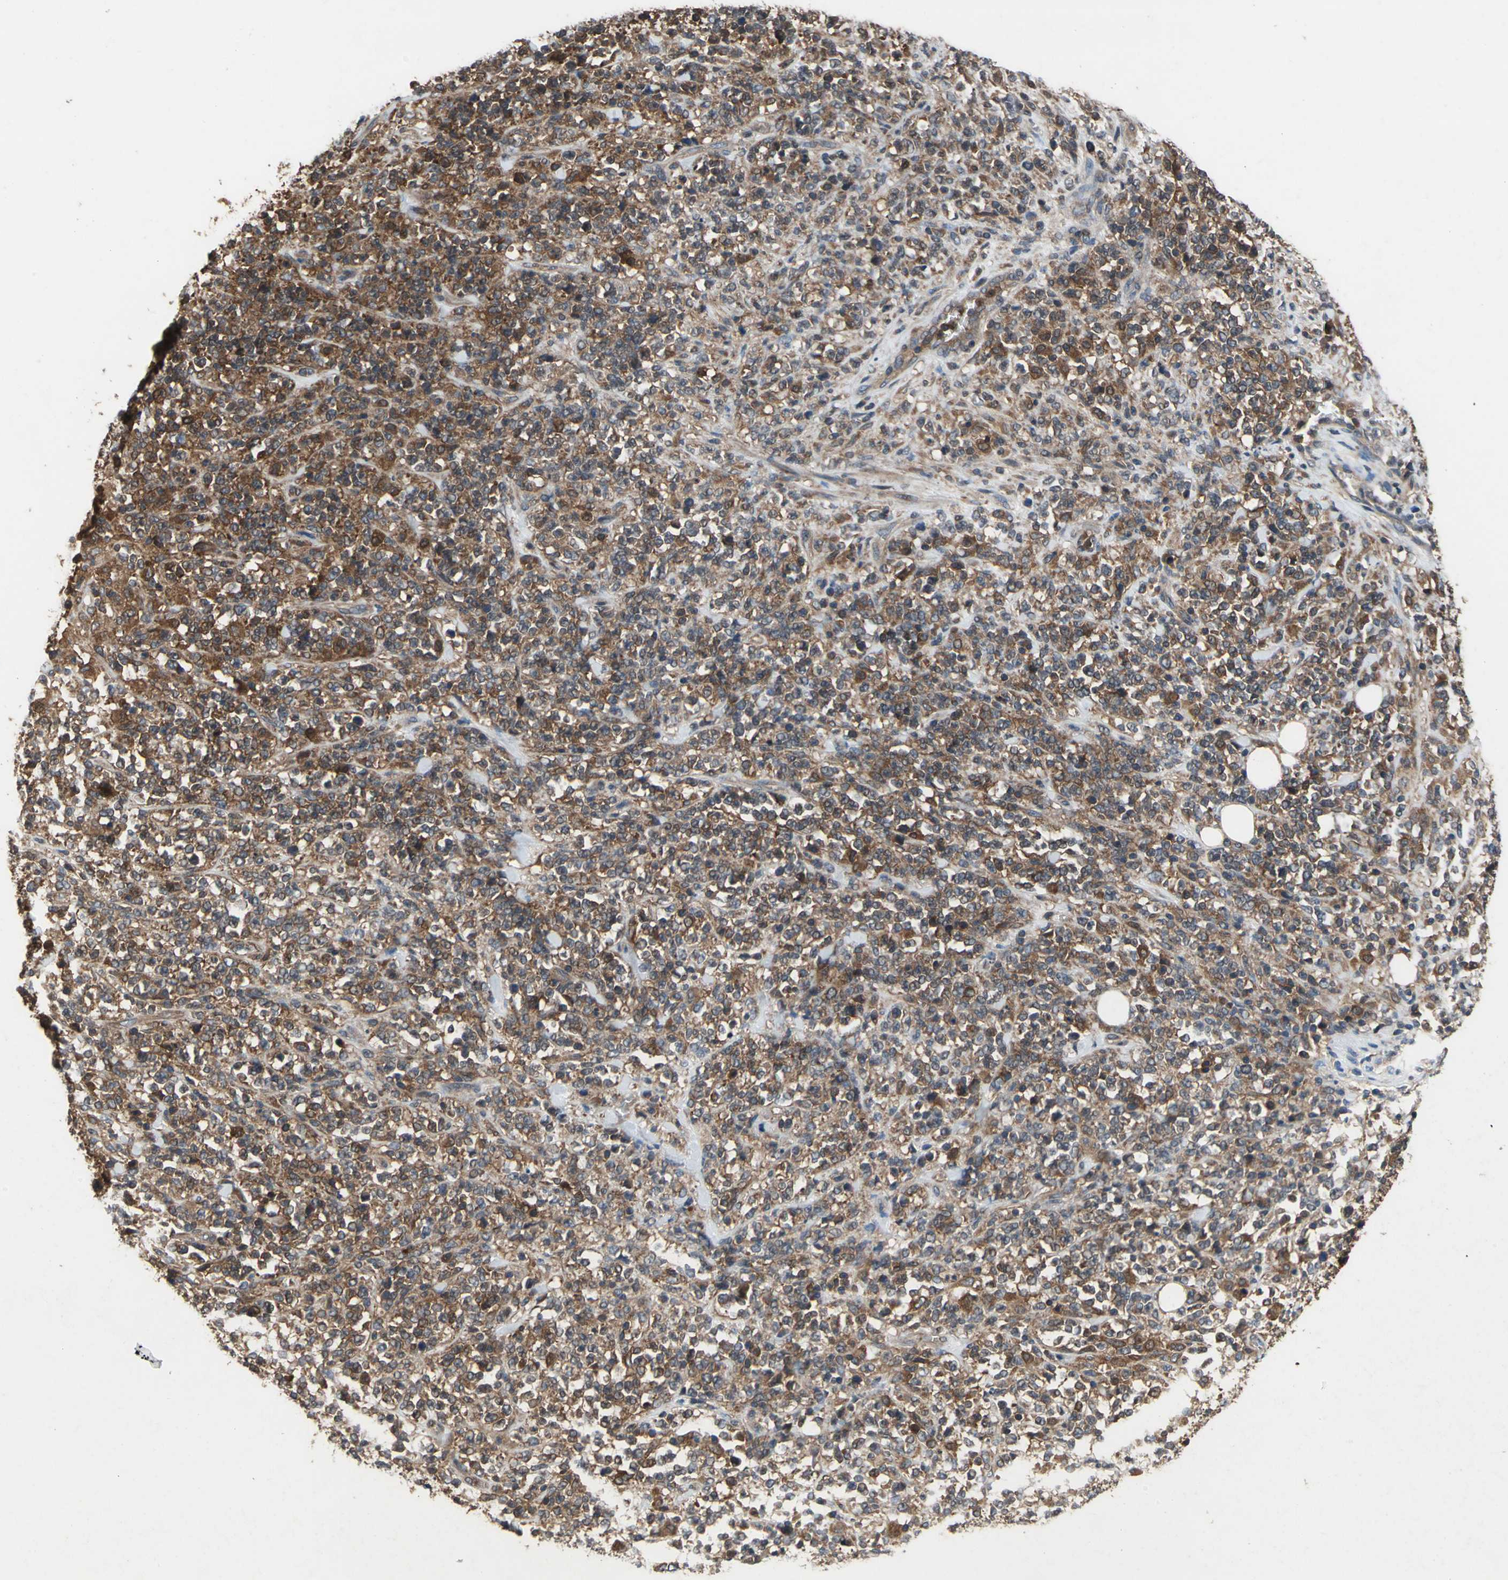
{"staining": {"intensity": "strong", "quantity": ">75%", "location": "cytoplasmic/membranous"}, "tissue": "lymphoma", "cell_type": "Tumor cells", "image_type": "cancer", "snomed": [{"axis": "morphology", "description": "Malignant lymphoma, non-Hodgkin's type, High grade"}, {"axis": "topography", "description": "Soft tissue"}], "caption": "Protein staining reveals strong cytoplasmic/membranous positivity in about >75% of tumor cells in lymphoma.", "gene": "CAPN1", "patient": {"sex": "male", "age": 18}}